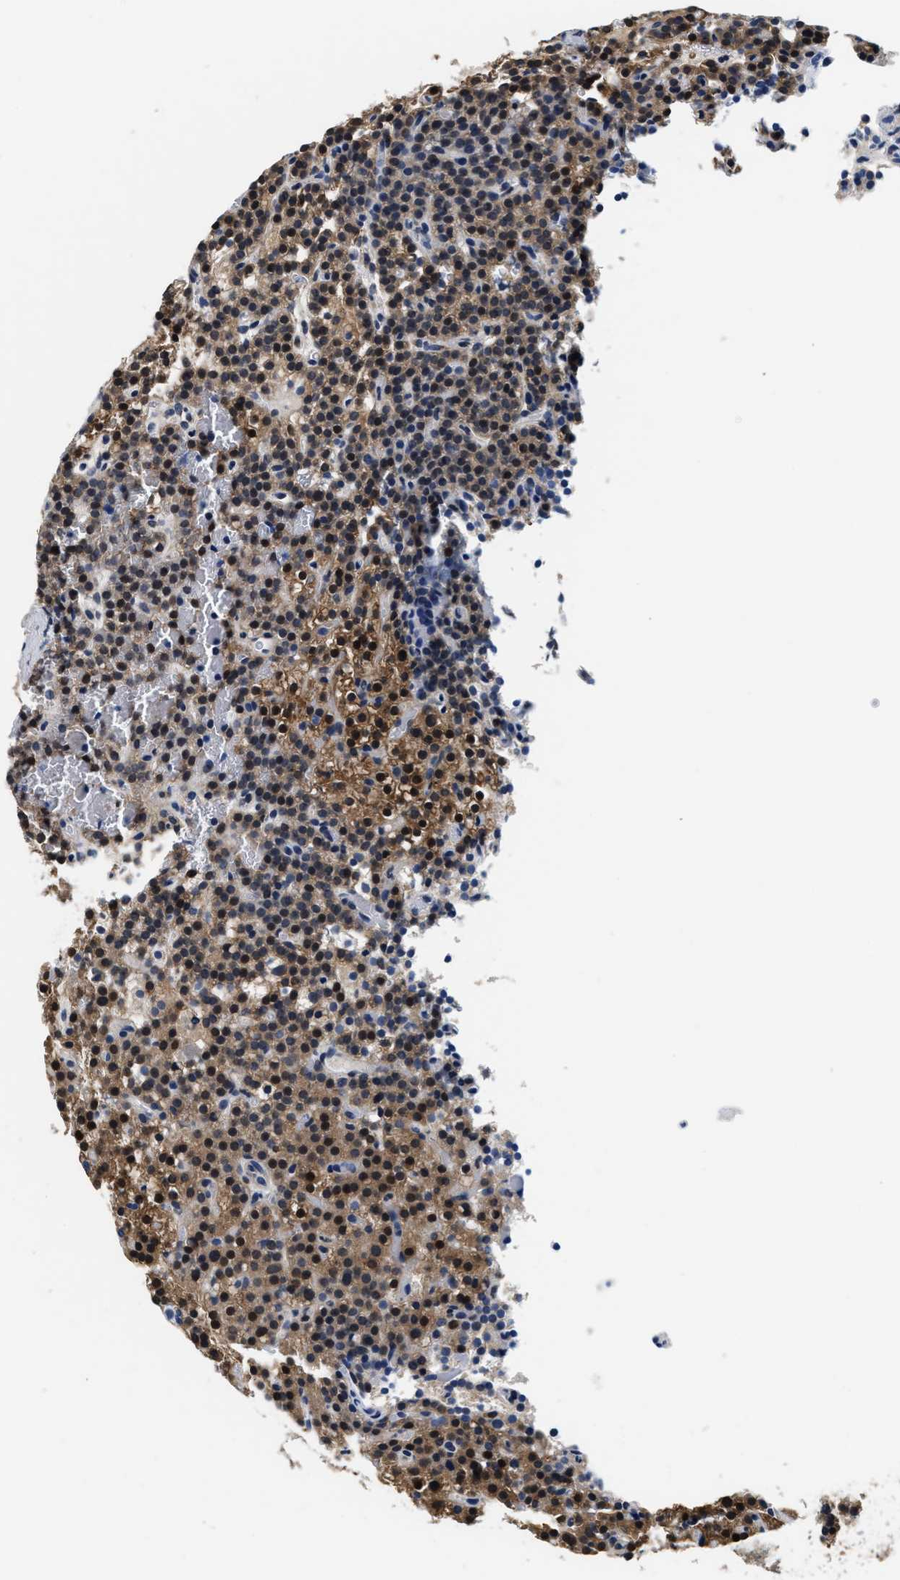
{"staining": {"intensity": "moderate", "quantity": ">75%", "location": "cytoplasmic/membranous,nuclear"}, "tissue": "parathyroid gland", "cell_type": "Glandular cells", "image_type": "normal", "snomed": [{"axis": "morphology", "description": "Normal tissue, NOS"}, {"axis": "morphology", "description": "Adenoma, NOS"}, {"axis": "topography", "description": "Parathyroid gland"}], "caption": "Benign parathyroid gland displays moderate cytoplasmic/membranous,nuclear positivity in about >75% of glandular cells (IHC, brightfield microscopy, high magnification)..", "gene": "PHPT1", "patient": {"sex": "female", "age": 74}}